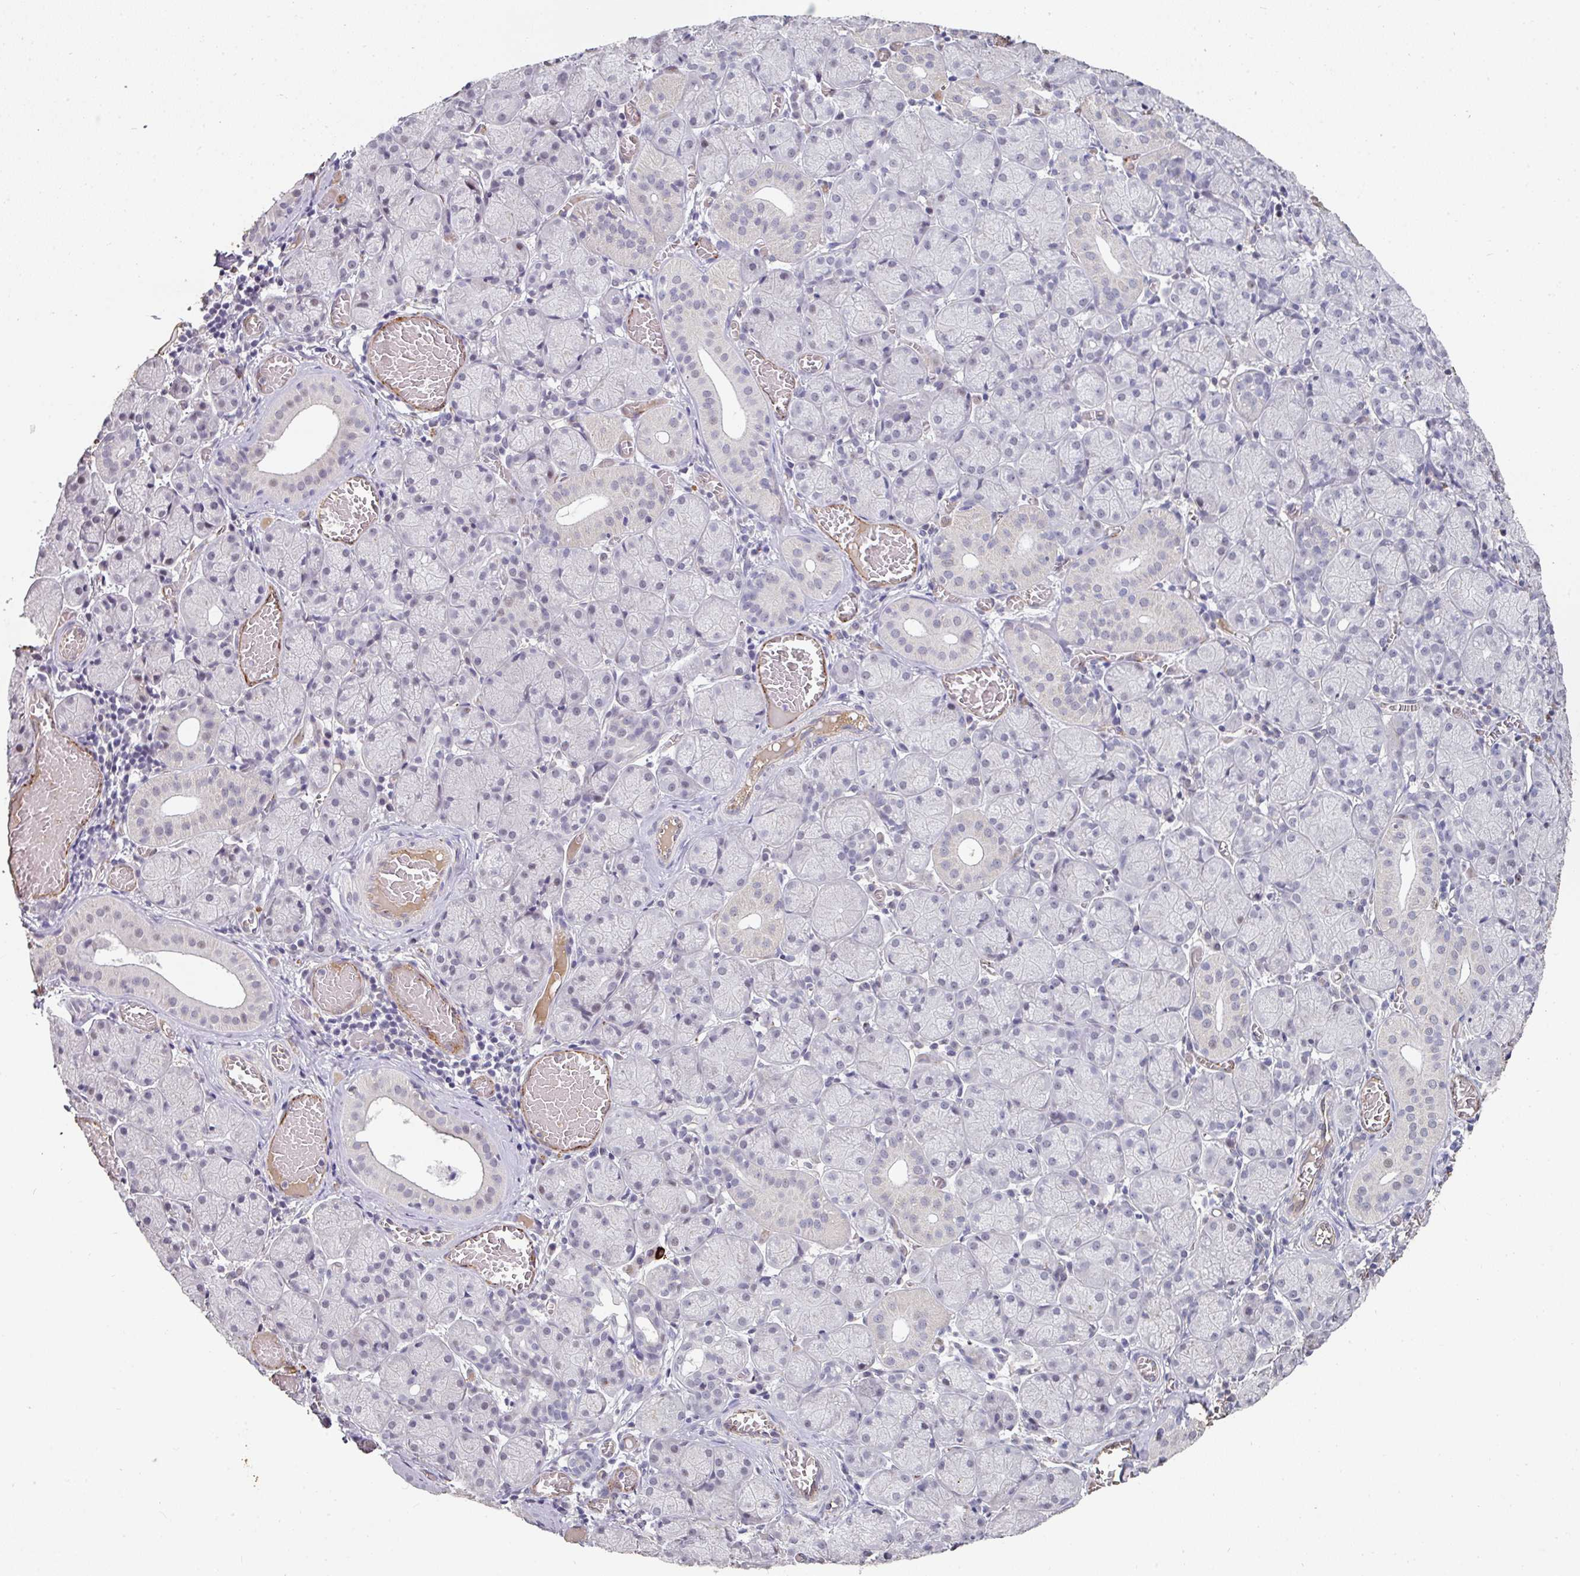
{"staining": {"intensity": "negative", "quantity": "none", "location": "none"}, "tissue": "salivary gland", "cell_type": "Glandular cells", "image_type": "normal", "snomed": [{"axis": "morphology", "description": "Normal tissue, NOS"}, {"axis": "topography", "description": "Salivary gland"}], "caption": "Immunohistochemistry micrograph of unremarkable salivary gland: human salivary gland stained with DAB (3,3'-diaminobenzidine) displays no significant protein staining in glandular cells. (DAB (3,3'-diaminobenzidine) IHC, high magnification).", "gene": "SIDT2", "patient": {"sex": "female", "age": 24}}